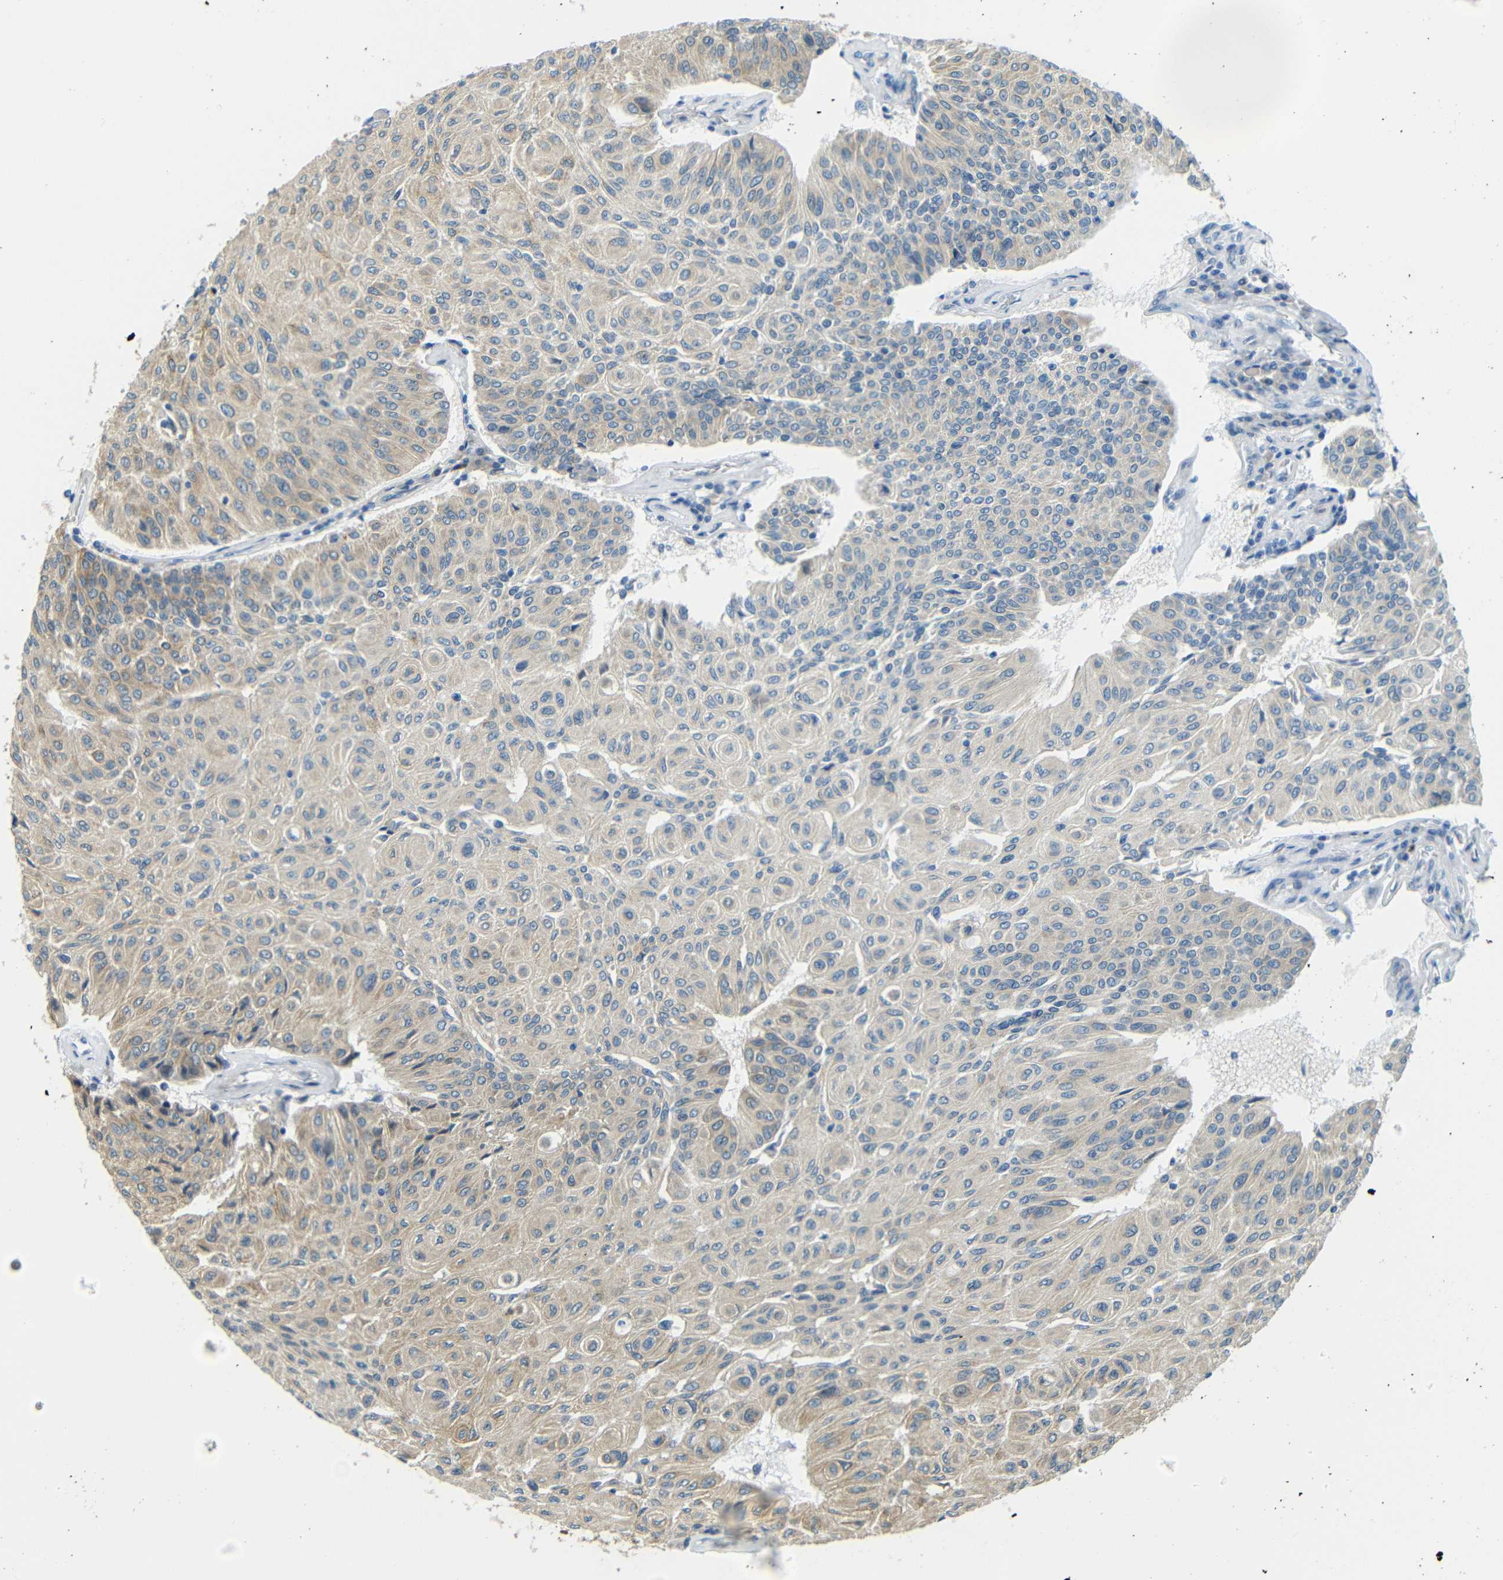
{"staining": {"intensity": "moderate", "quantity": "25%-75%", "location": "cytoplasmic/membranous"}, "tissue": "urothelial cancer", "cell_type": "Tumor cells", "image_type": "cancer", "snomed": [{"axis": "morphology", "description": "Urothelial carcinoma, High grade"}, {"axis": "topography", "description": "Urinary bladder"}], "caption": "Protein analysis of urothelial carcinoma (high-grade) tissue displays moderate cytoplasmic/membranous staining in about 25%-75% of tumor cells. (Stains: DAB (3,3'-diaminobenzidine) in brown, nuclei in blue, Microscopy: brightfield microscopy at high magnification).", "gene": "VAPB", "patient": {"sex": "male", "age": 66}}